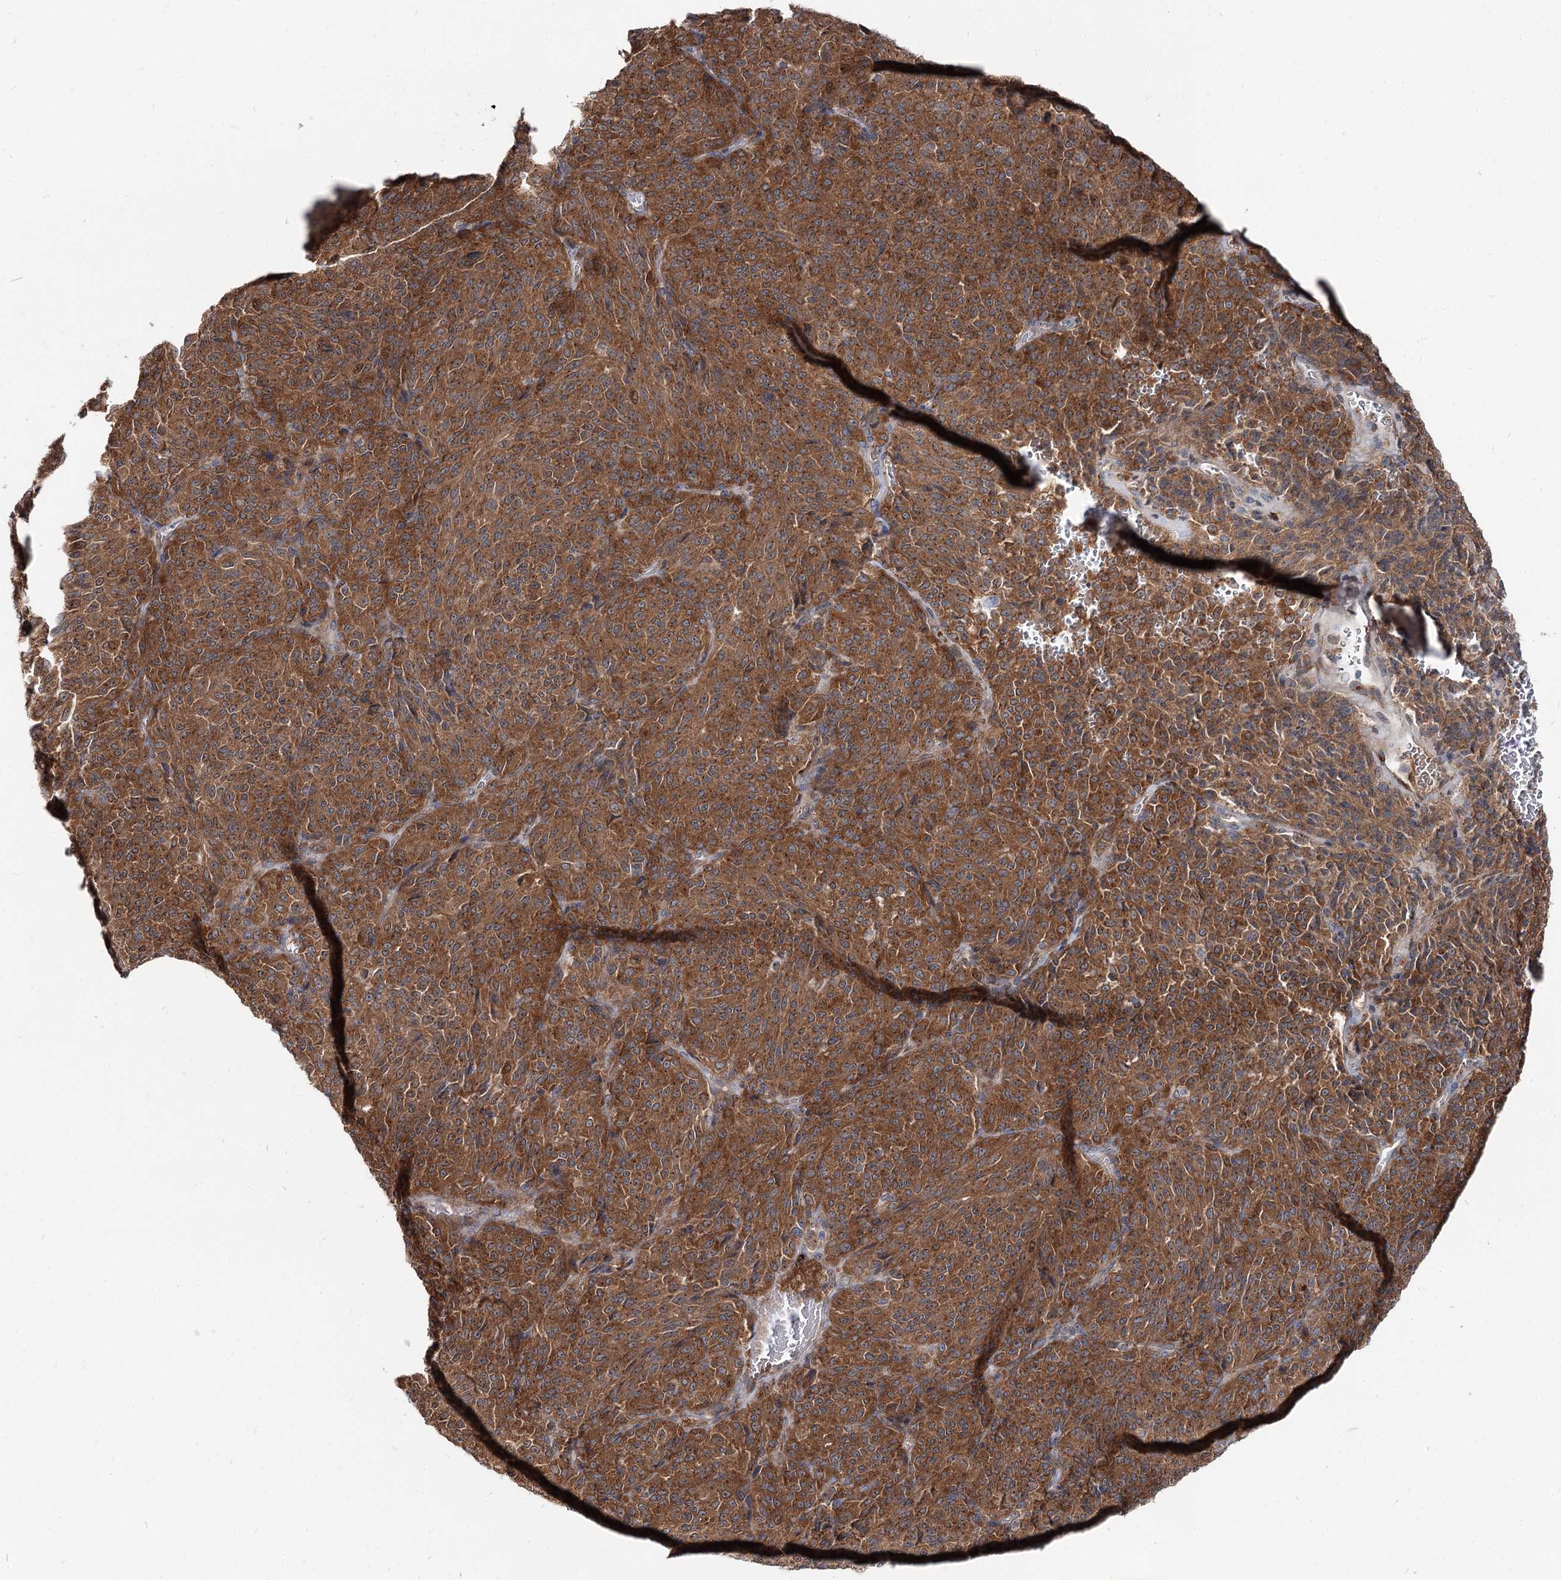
{"staining": {"intensity": "strong", "quantity": ">75%", "location": "cytoplasmic/membranous"}, "tissue": "melanoma", "cell_type": "Tumor cells", "image_type": "cancer", "snomed": [{"axis": "morphology", "description": "Malignant melanoma, Metastatic site"}, {"axis": "topography", "description": "Brain"}], "caption": "The micrograph exhibits staining of malignant melanoma (metastatic site), revealing strong cytoplasmic/membranous protein expression (brown color) within tumor cells. The staining is performed using DAB (3,3'-diaminobenzidine) brown chromogen to label protein expression. The nuclei are counter-stained blue using hematoxylin.", "gene": "SPART", "patient": {"sex": "female", "age": 56}}